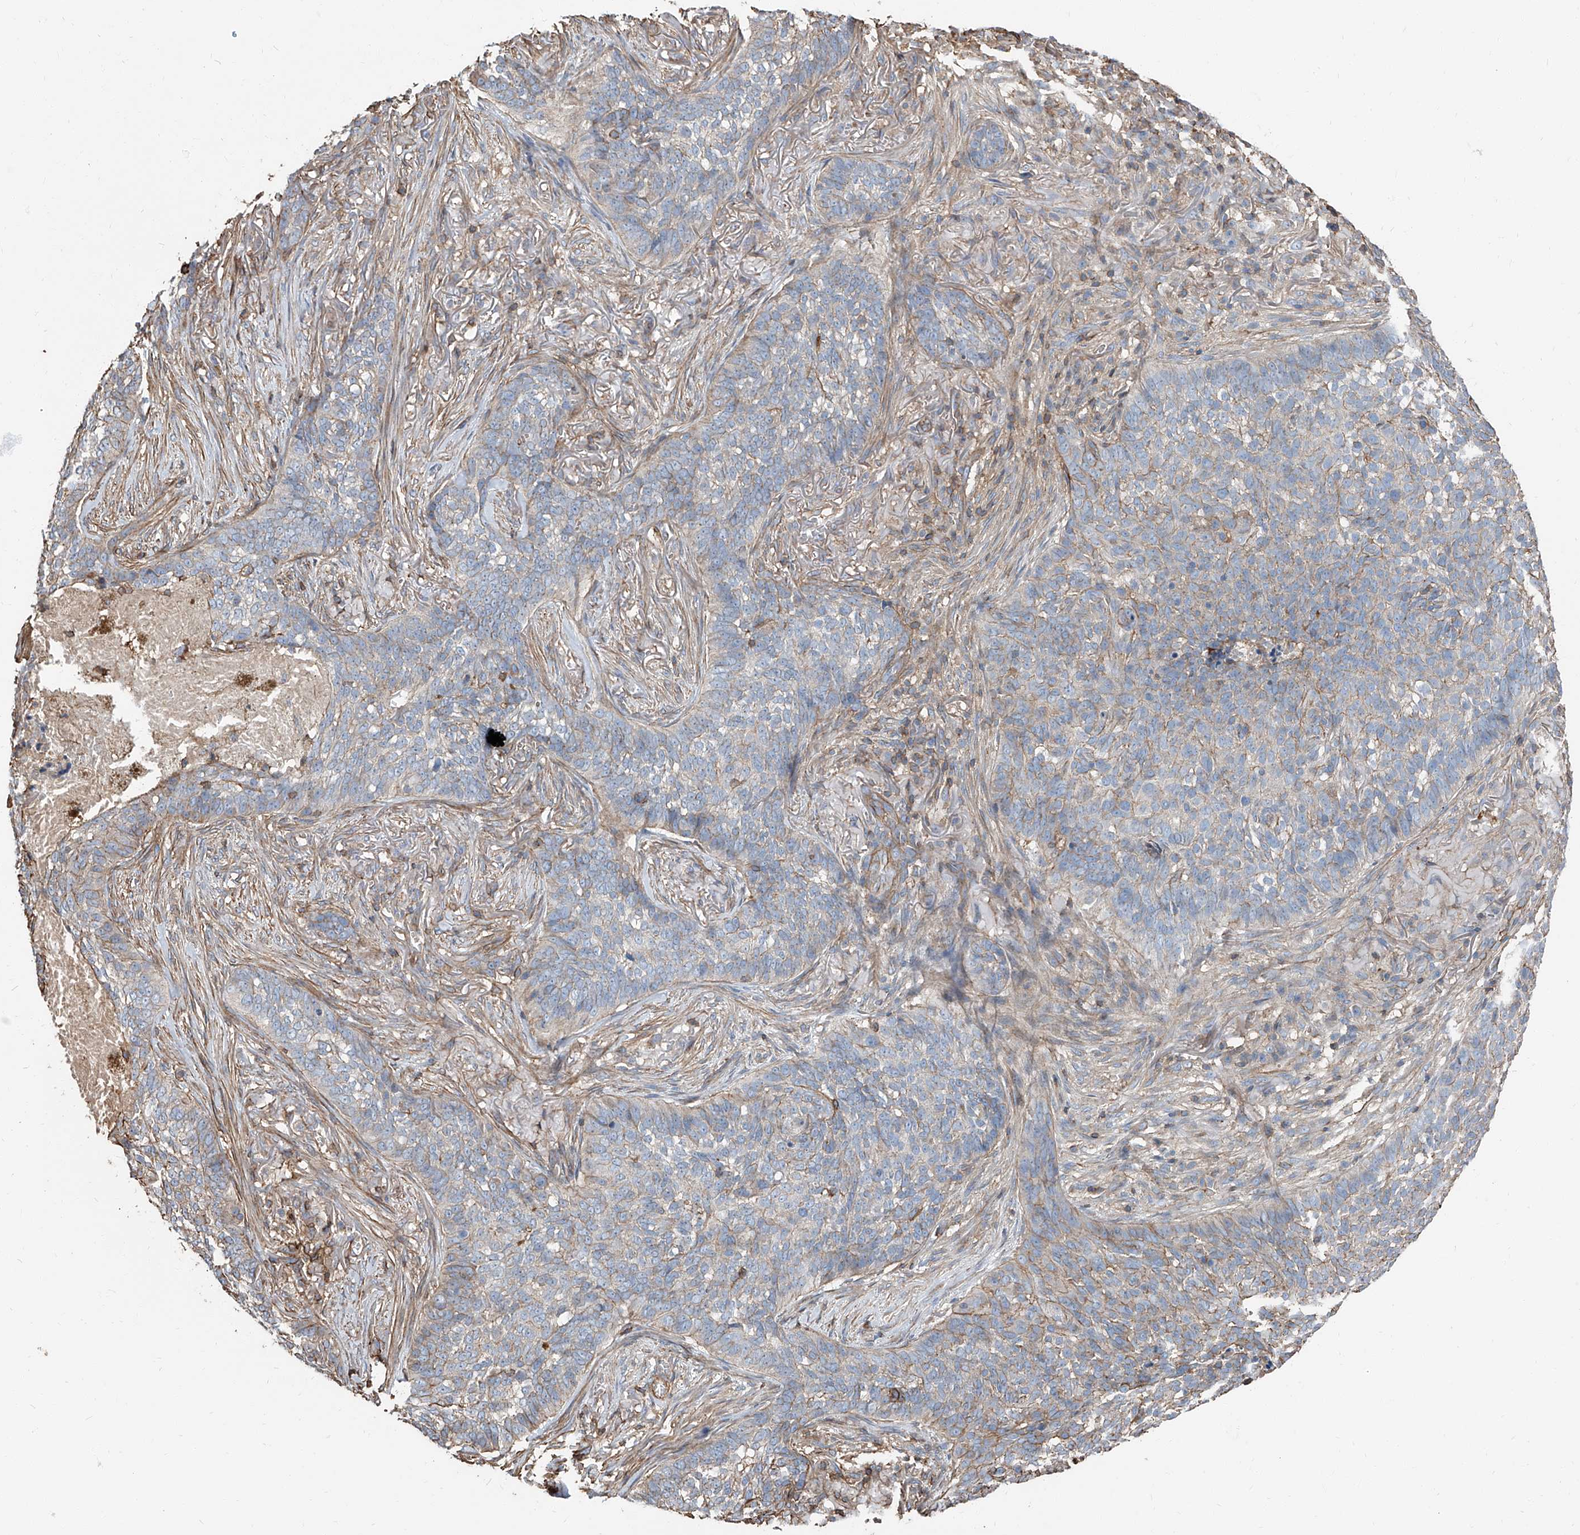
{"staining": {"intensity": "negative", "quantity": "none", "location": "none"}, "tissue": "skin cancer", "cell_type": "Tumor cells", "image_type": "cancer", "snomed": [{"axis": "morphology", "description": "Basal cell carcinoma"}, {"axis": "topography", "description": "Skin"}], "caption": "DAB (3,3'-diaminobenzidine) immunohistochemical staining of human skin cancer displays no significant staining in tumor cells.", "gene": "PIEZO2", "patient": {"sex": "male", "age": 85}}